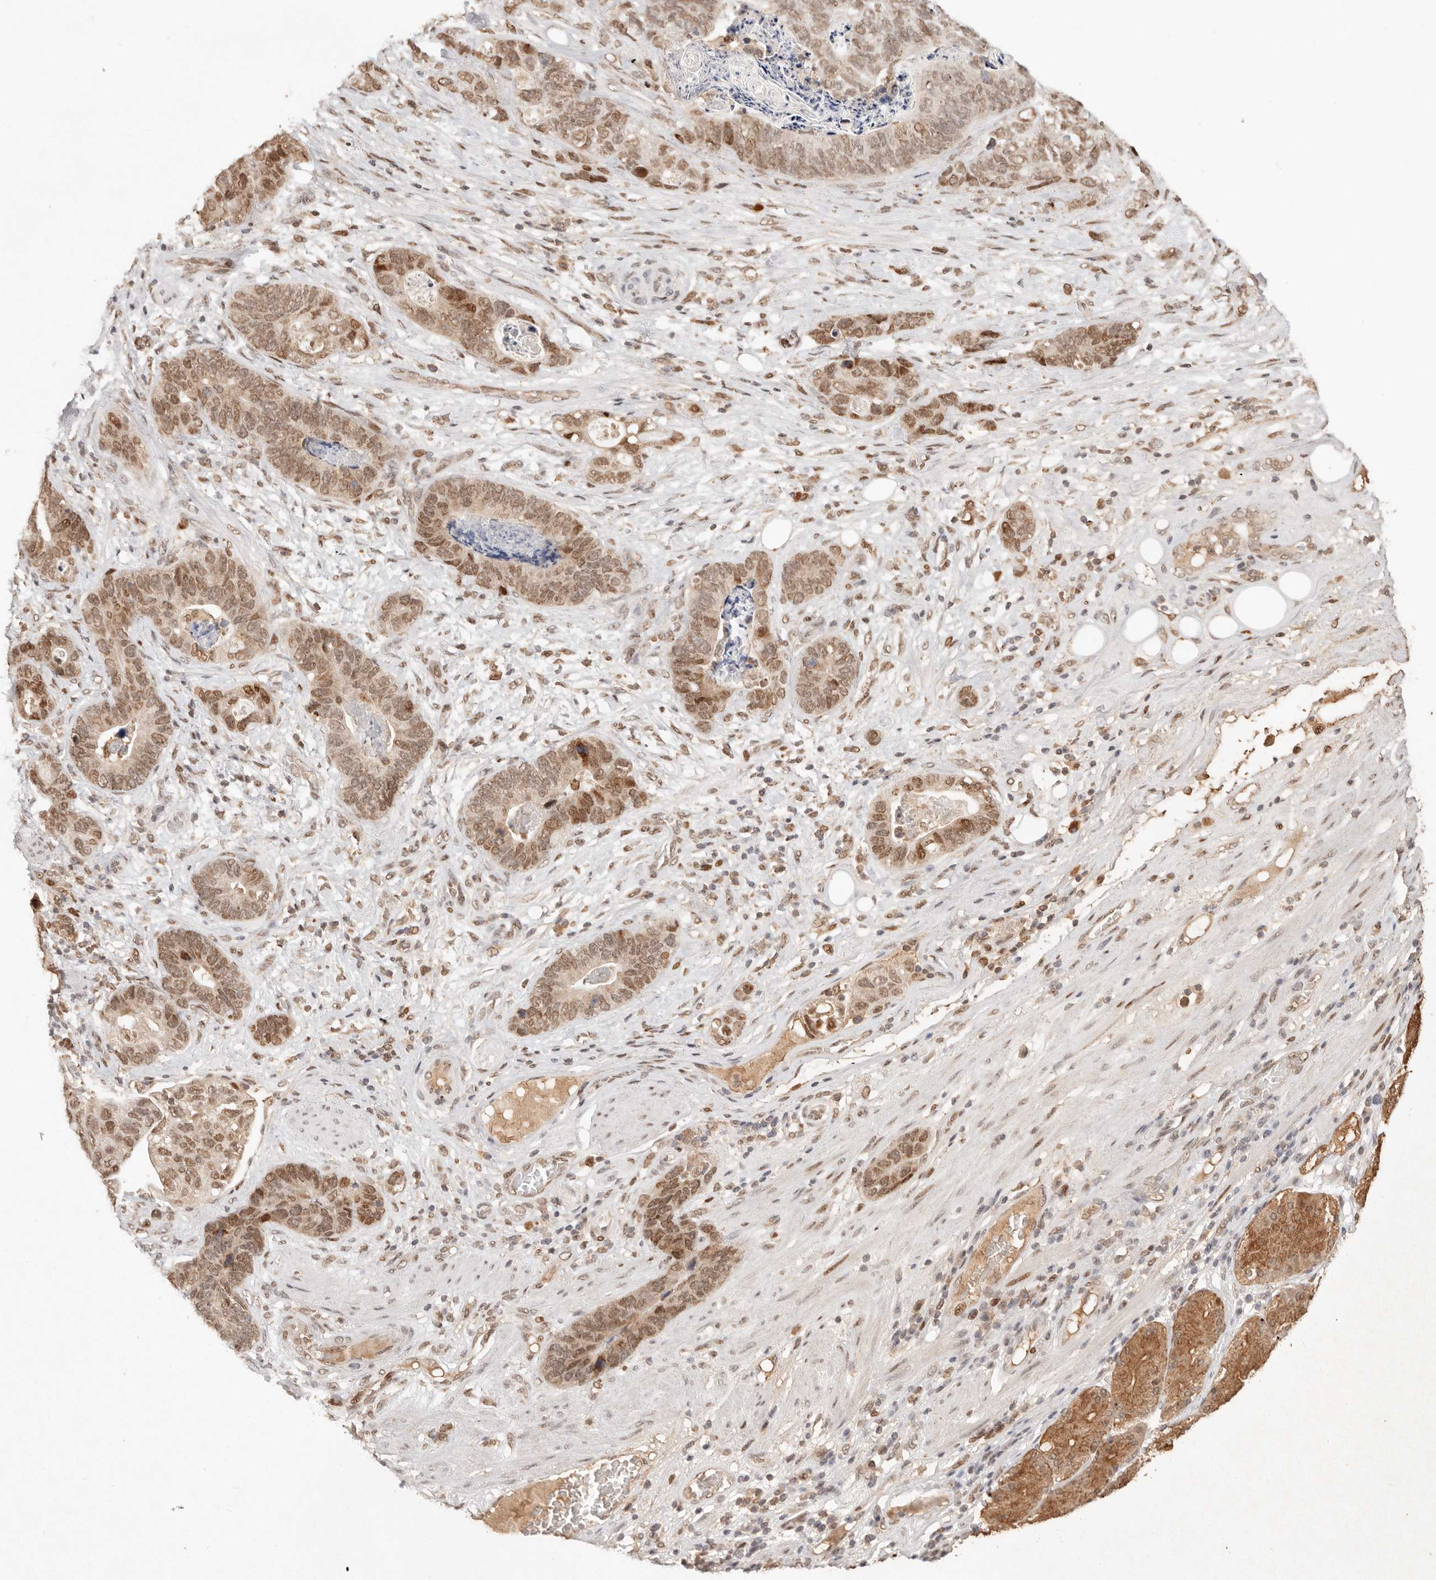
{"staining": {"intensity": "moderate", "quantity": ">75%", "location": "nuclear"}, "tissue": "stomach cancer", "cell_type": "Tumor cells", "image_type": "cancer", "snomed": [{"axis": "morphology", "description": "Normal tissue, NOS"}, {"axis": "morphology", "description": "Adenocarcinoma, NOS"}, {"axis": "topography", "description": "Stomach"}], "caption": "High-power microscopy captured an IHC micrograph of stomach cancer, revealing moderate nuclear staining in about >75% of tumor cells.", "gene": "NPAS2", "patient": {"sex": "female", "age": 89}}